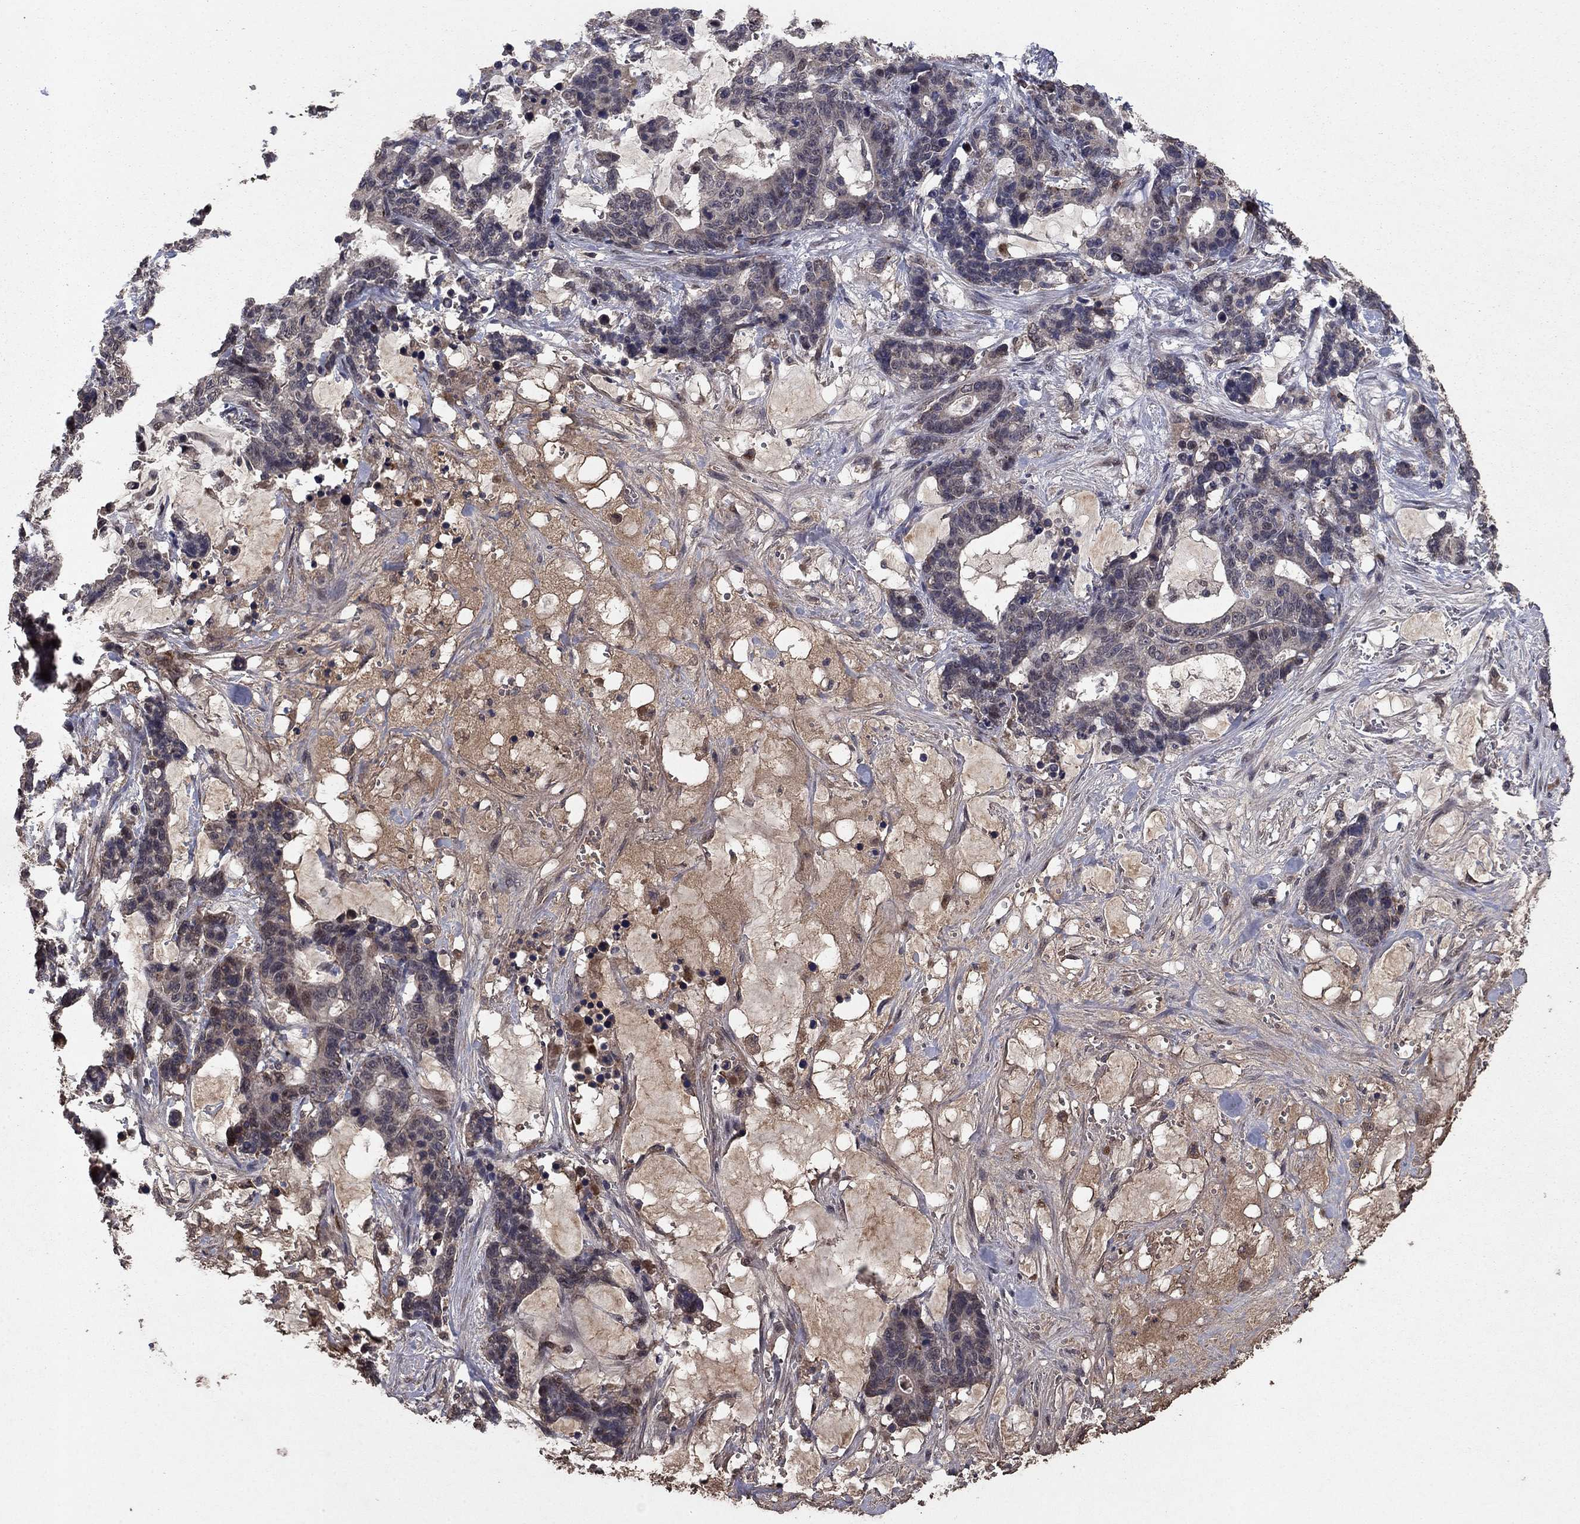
{"staining": {"intensity": "negative", "quantity": "none", "location": "none"}, "tissue": "stomach cancer", "cell_type": "Tumor cells", "image_type": "cancer", "snomed": [{"axis": "morphology", "description": "Normal tissue, NOS"}, {"axis": "morphology", "description": "Adenocarcinoma, NOS"}, {"axis": "topography", "description": "Stomach"}], "caption": "IHC photomicrograph of human stomach cancer stained for a protein (brown), which displays no staining in tumor cells. (IHC, brightfield microscopy, high magnification).", "gene": "DHRS1", "patient": {"sex": "female", "age": 64}}